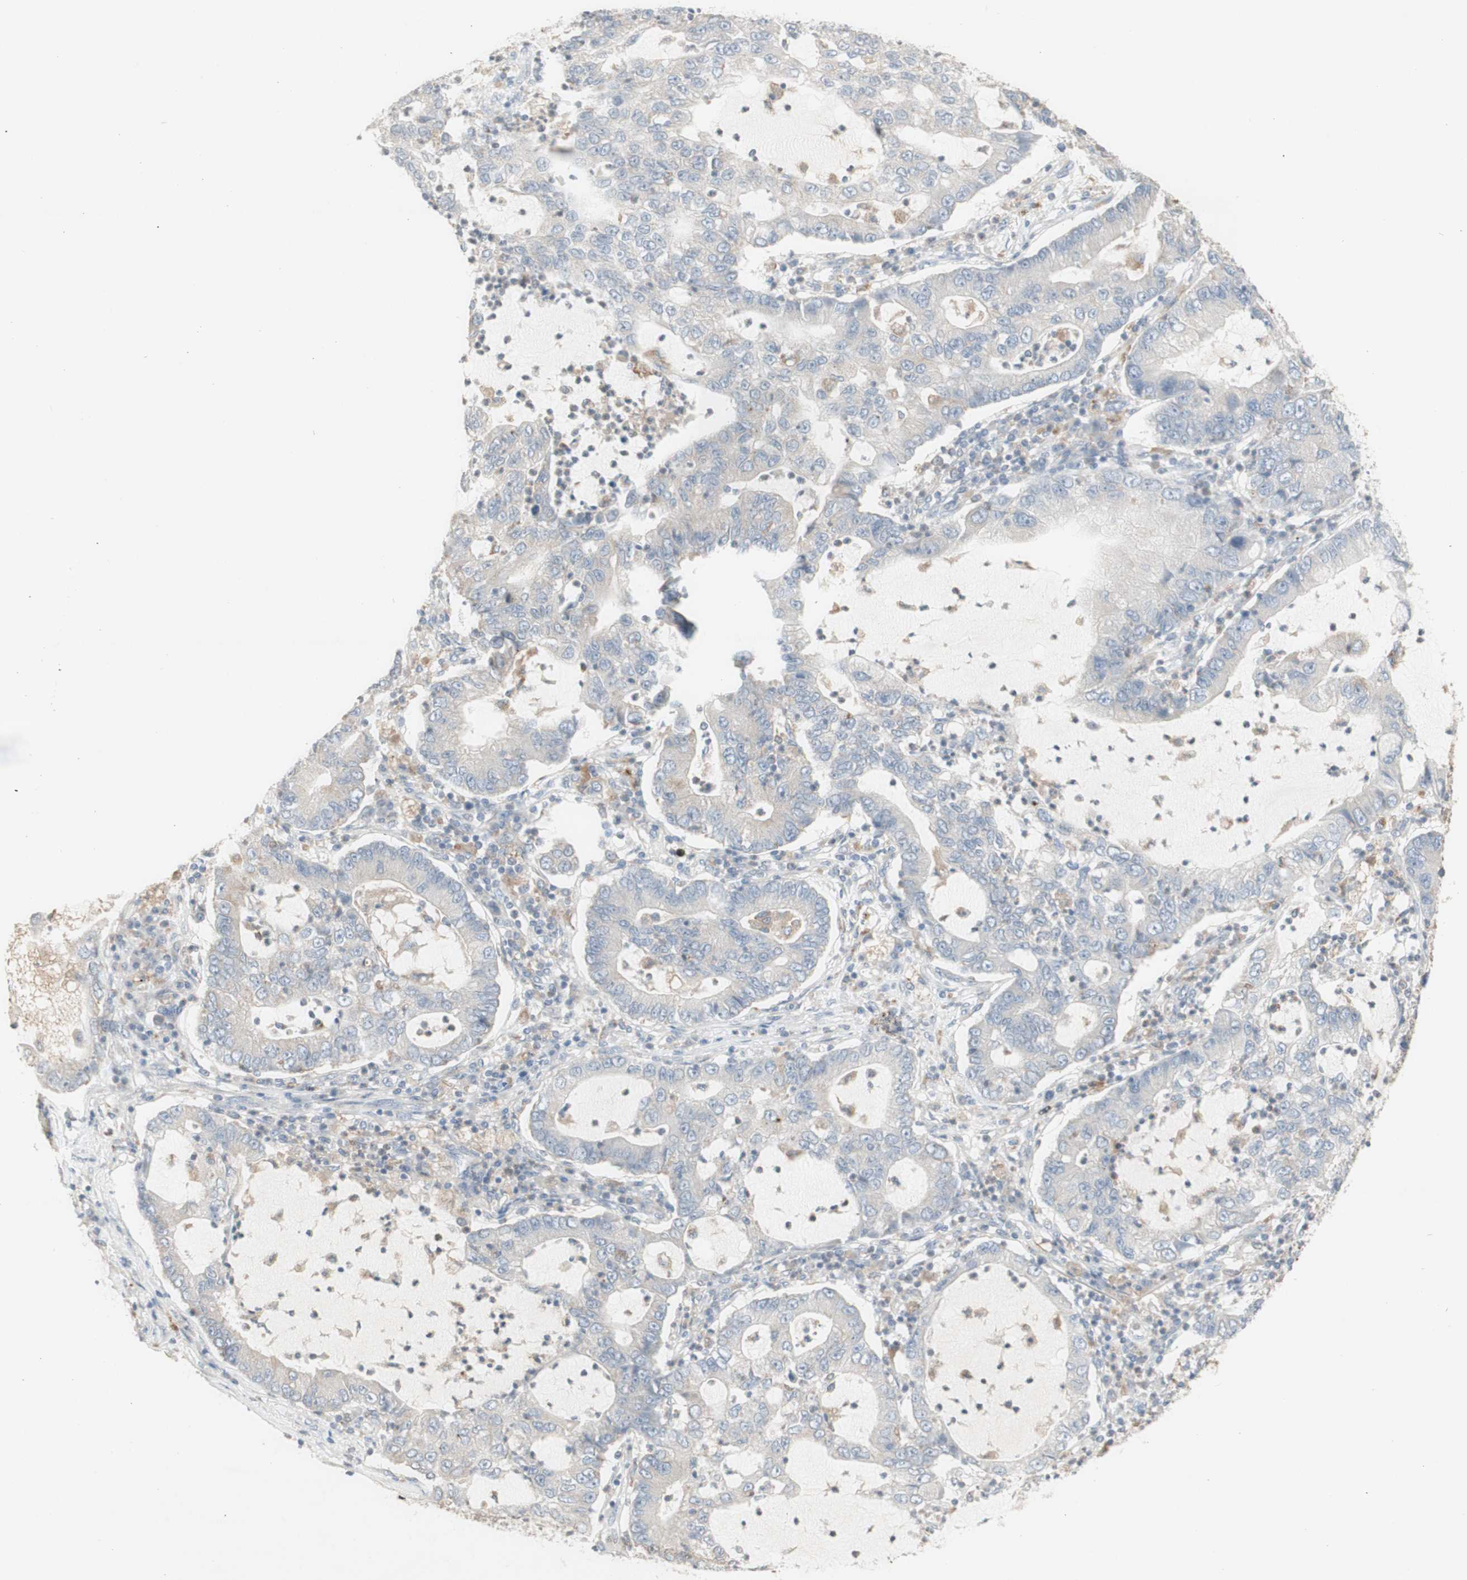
{"staining": {"intensity": "negative", "quantity": "none", "location": "none"}, "tissue": "lung cancer", "cell_type": "Tumor cells", "image_type": "cancer", "snomed": [{"axis": "morphology", "description": "Adenocarcinoma, NOS"}, {"axis": "topography", "description": "Lung"}], "caption": "Immunohistochemical staining of human lung cancer reveals no significant expression in tumor cells.", "gene": "ATP6V1B1", "patient": {"sex": "female", "age": 51}}